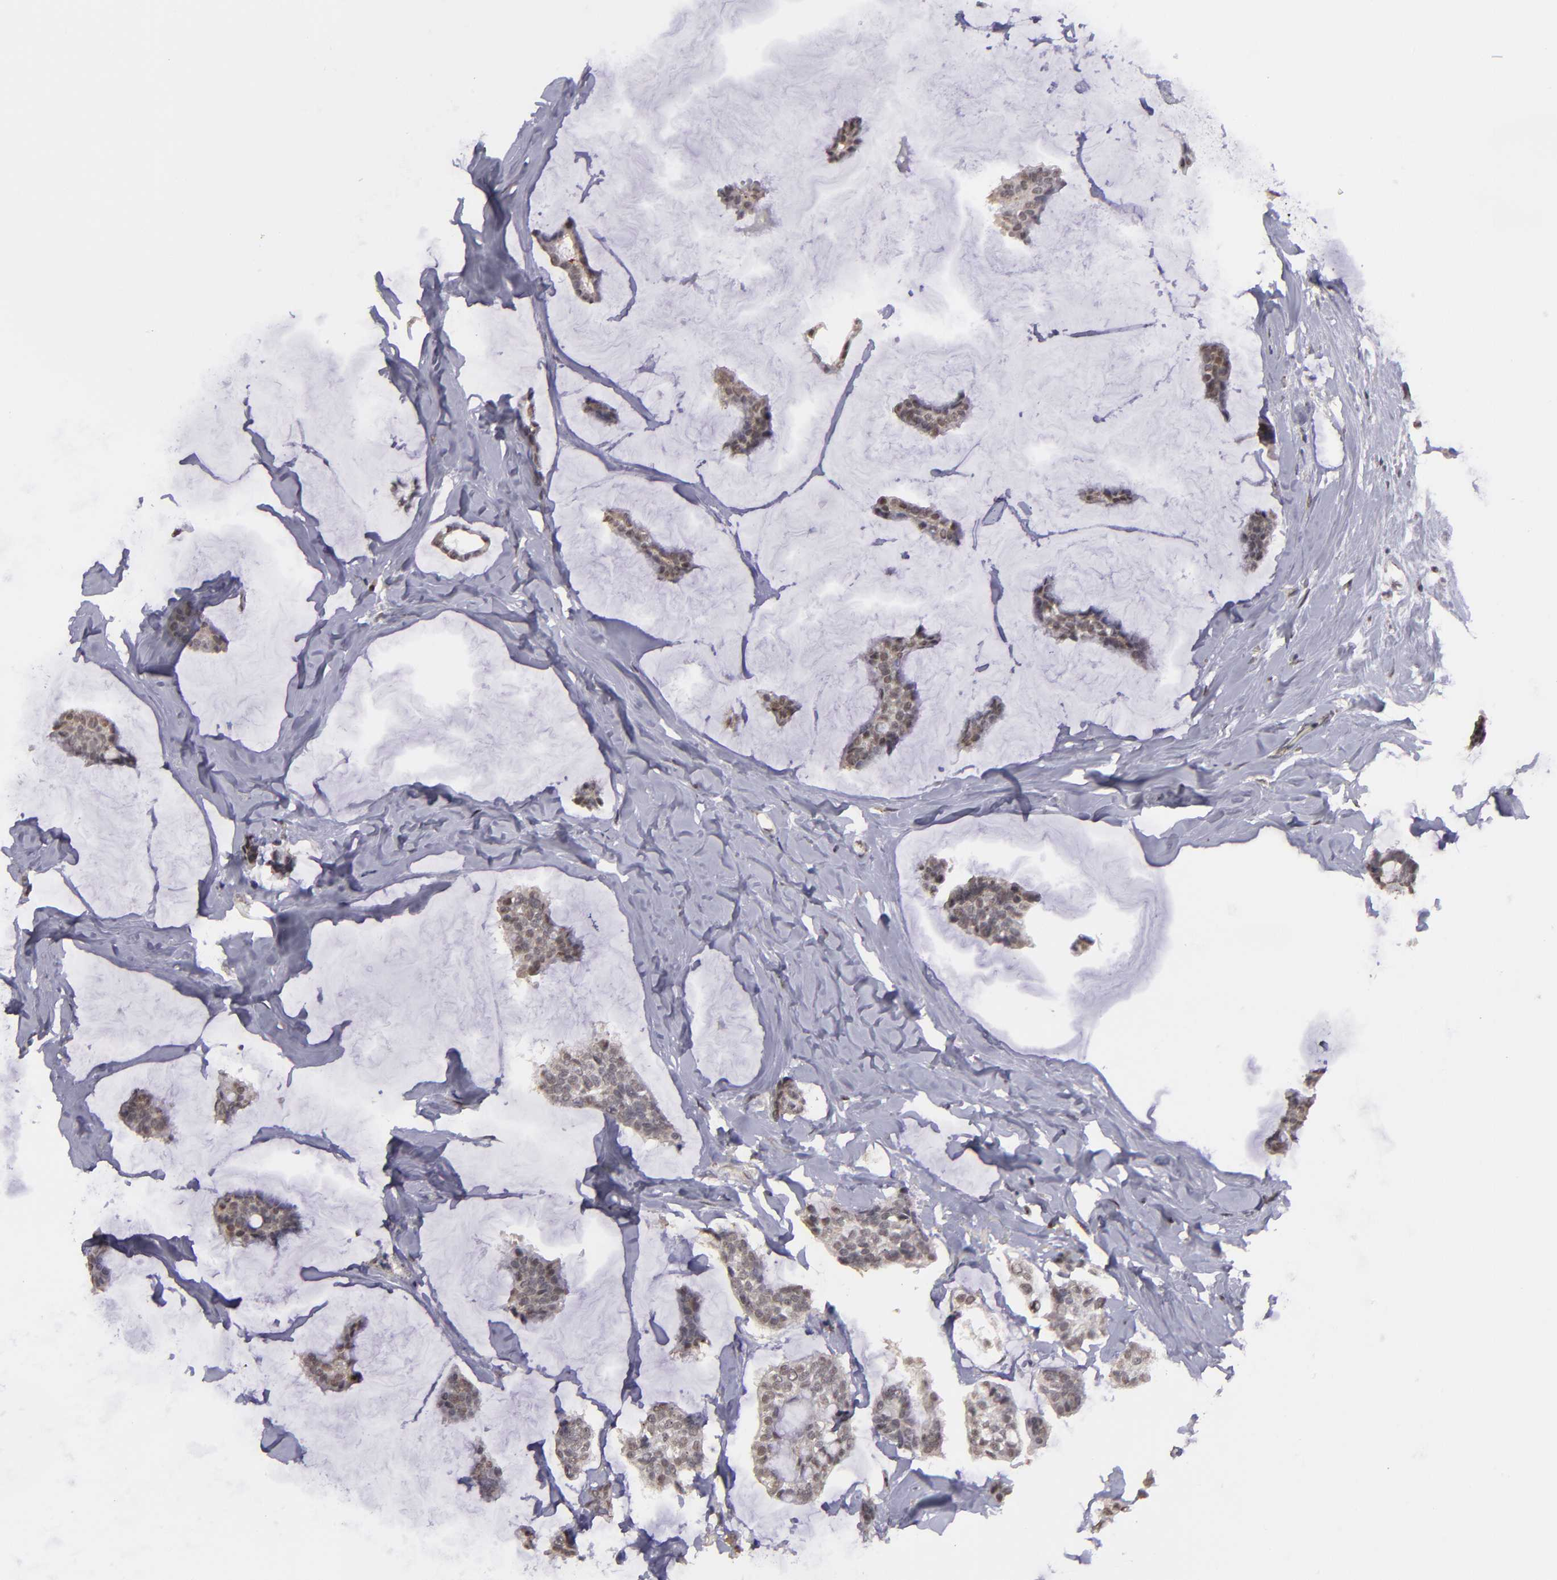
{"staining": {"intensity": "weak", "quantity": ">75%", "location": "nuclear"}, "tissue": "breast cancer", "cell_type": "Tumor cells", "image_type": "cancer", "snomed": [{"axis": "morphology", "description": "Duct carcinoma"}, {"axis": "topography", "description": "Breast"}], "caption": "A histopathology image of human intraductal carcinoma (breast) stained for a protein reveals weak nuclear brown staining in tumor cells. The staining was performed using DAB (3,3'-diaminobenzidine) to visualize the protein expression in brown, while the nuclei were stained in blue with hematoxylin (Magnification: 20x).", "gene": "NRXN3", "patient": {"sex": "female", "age": 93}}